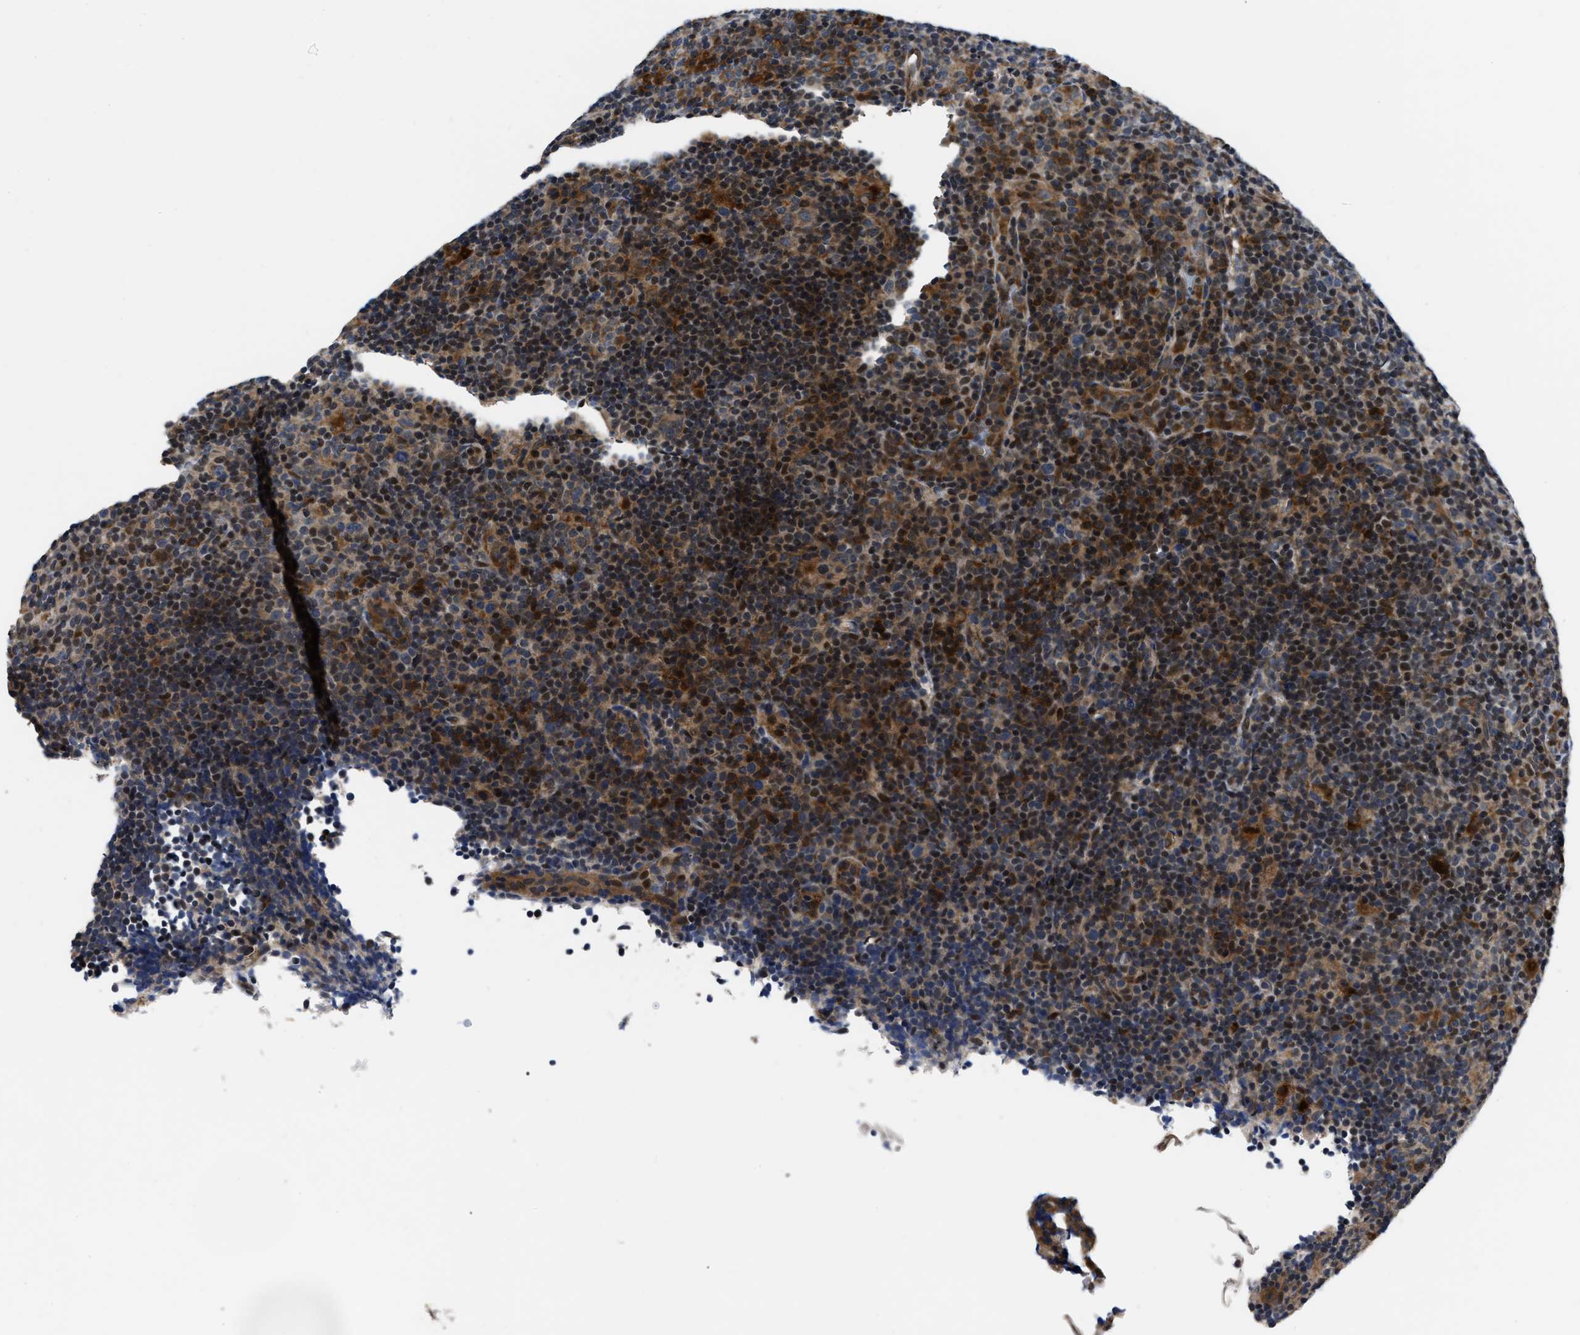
{"staining": {"intensity": "moderate", "quantity": ">75%", "location": "cytoplasmic/membranous"}, "tissue": "lymphoma", "cell_type": "Tumor cells", "image_type": "cancer", "snomed": [{"axis": "morphology", "description": "Hodgkin's disease, NOS"}, {"axis": "topography", "description": "Lymph node"}], "caption": "The histopathology image demonstrates a brown stain indicating the presence of a protein in the cytoplasmic/membranous of tumor cells in Hodgkin's disease.", "gene": "PPWD1", "patient": {"sex": "female", "age": 57}}